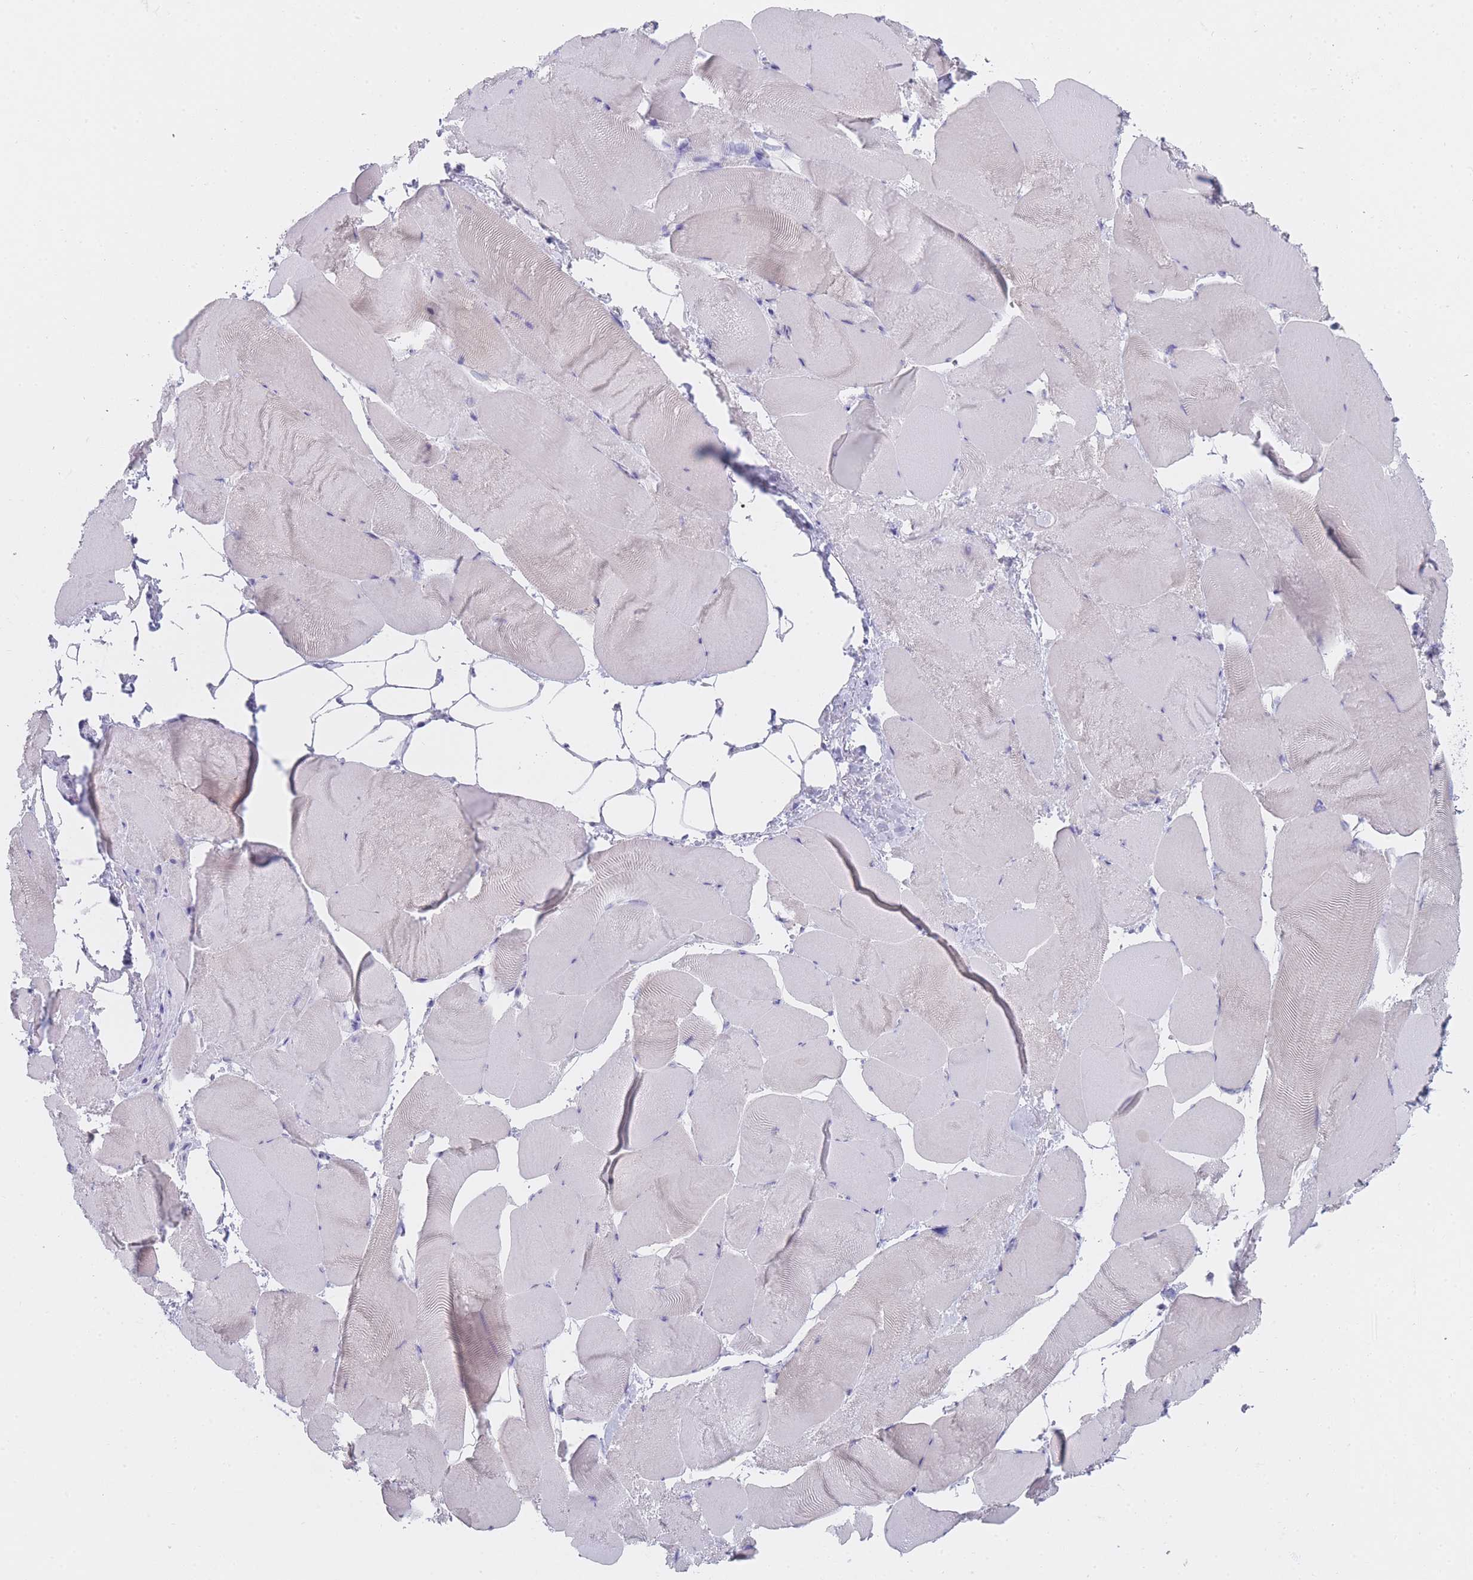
{"staining": {"intensity": "negative", "quantity": "none", "location": "none"}, "tissue": "skeletal muscle", "cell_type": "Myocytes", "image_type": "normal", "snomed": [{"axis": "morphology", "description": "Normal tissue, NOS"}, {"axis": "topography", "description": "Skeletal muscle"}], "caption": "A high-resolution photomicrograph shows immunohistochemistry staining of normal skeletal muscle, which shows no significant staining in myocytes. (DAB immunohistochemistry visualized using brightfield microscopy, high magnification).", "gene": "MRPS14", "patient": {"sex": "female", "age": 64}}